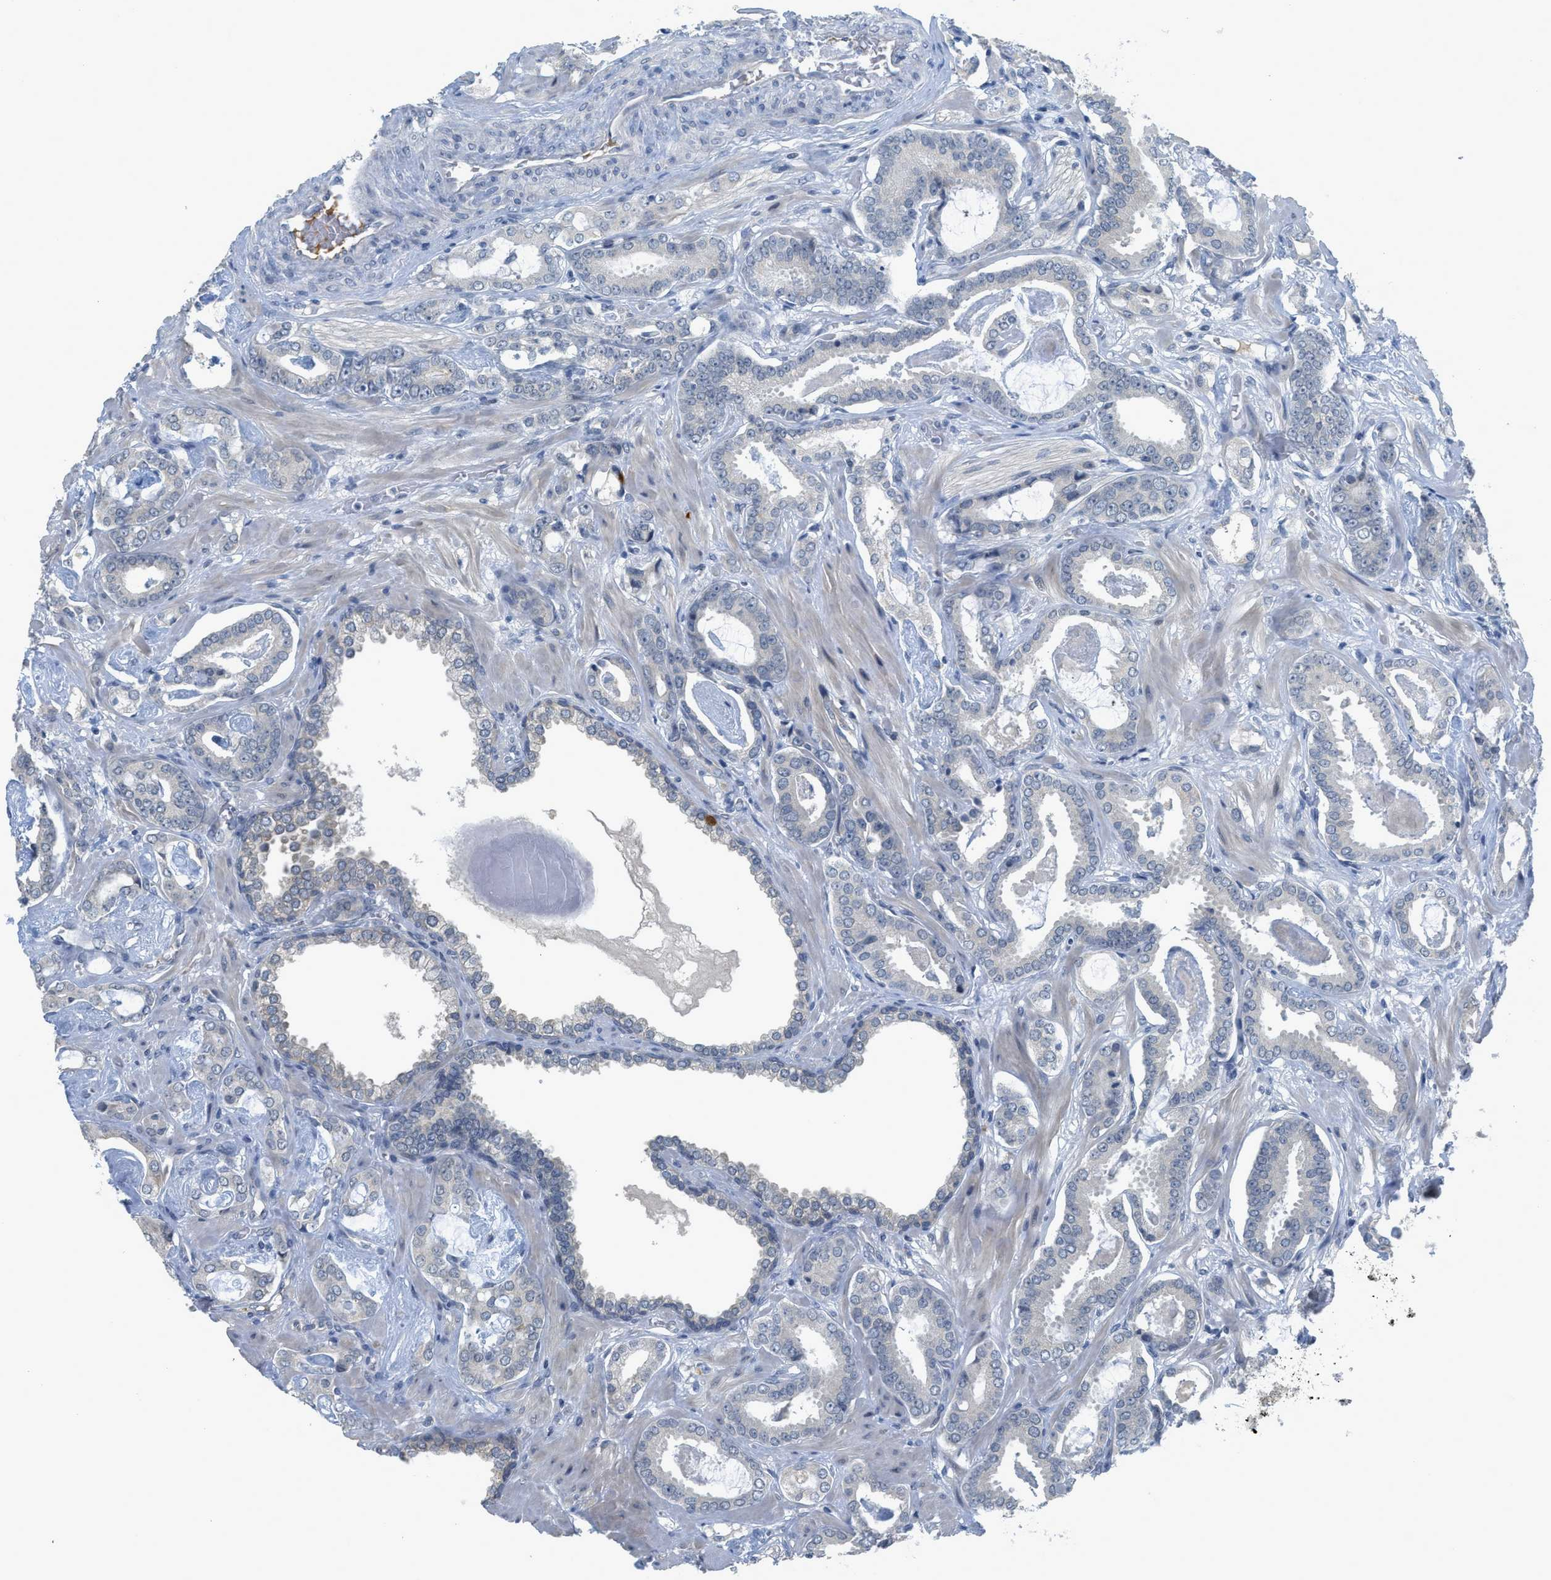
{"staining": {"intensity": "negative", "quantity": "none", "location": "none"}, "tissue": "prostate cancer", "cell_type": "Tumor cells", "image_type": "cancer", "snomed": [{"axis": "morphology", "description": "Adenocarcinoma, Low grade"}, {"axis": "topography", "description": "Prostate"}], "caption": "Histopathology image shows no protein staining in tumor cells of prostate low-grade adenocarcinoma tissue.", "gene": "TNFAIP1", "patient": {"sex": "male", "age": 53}}